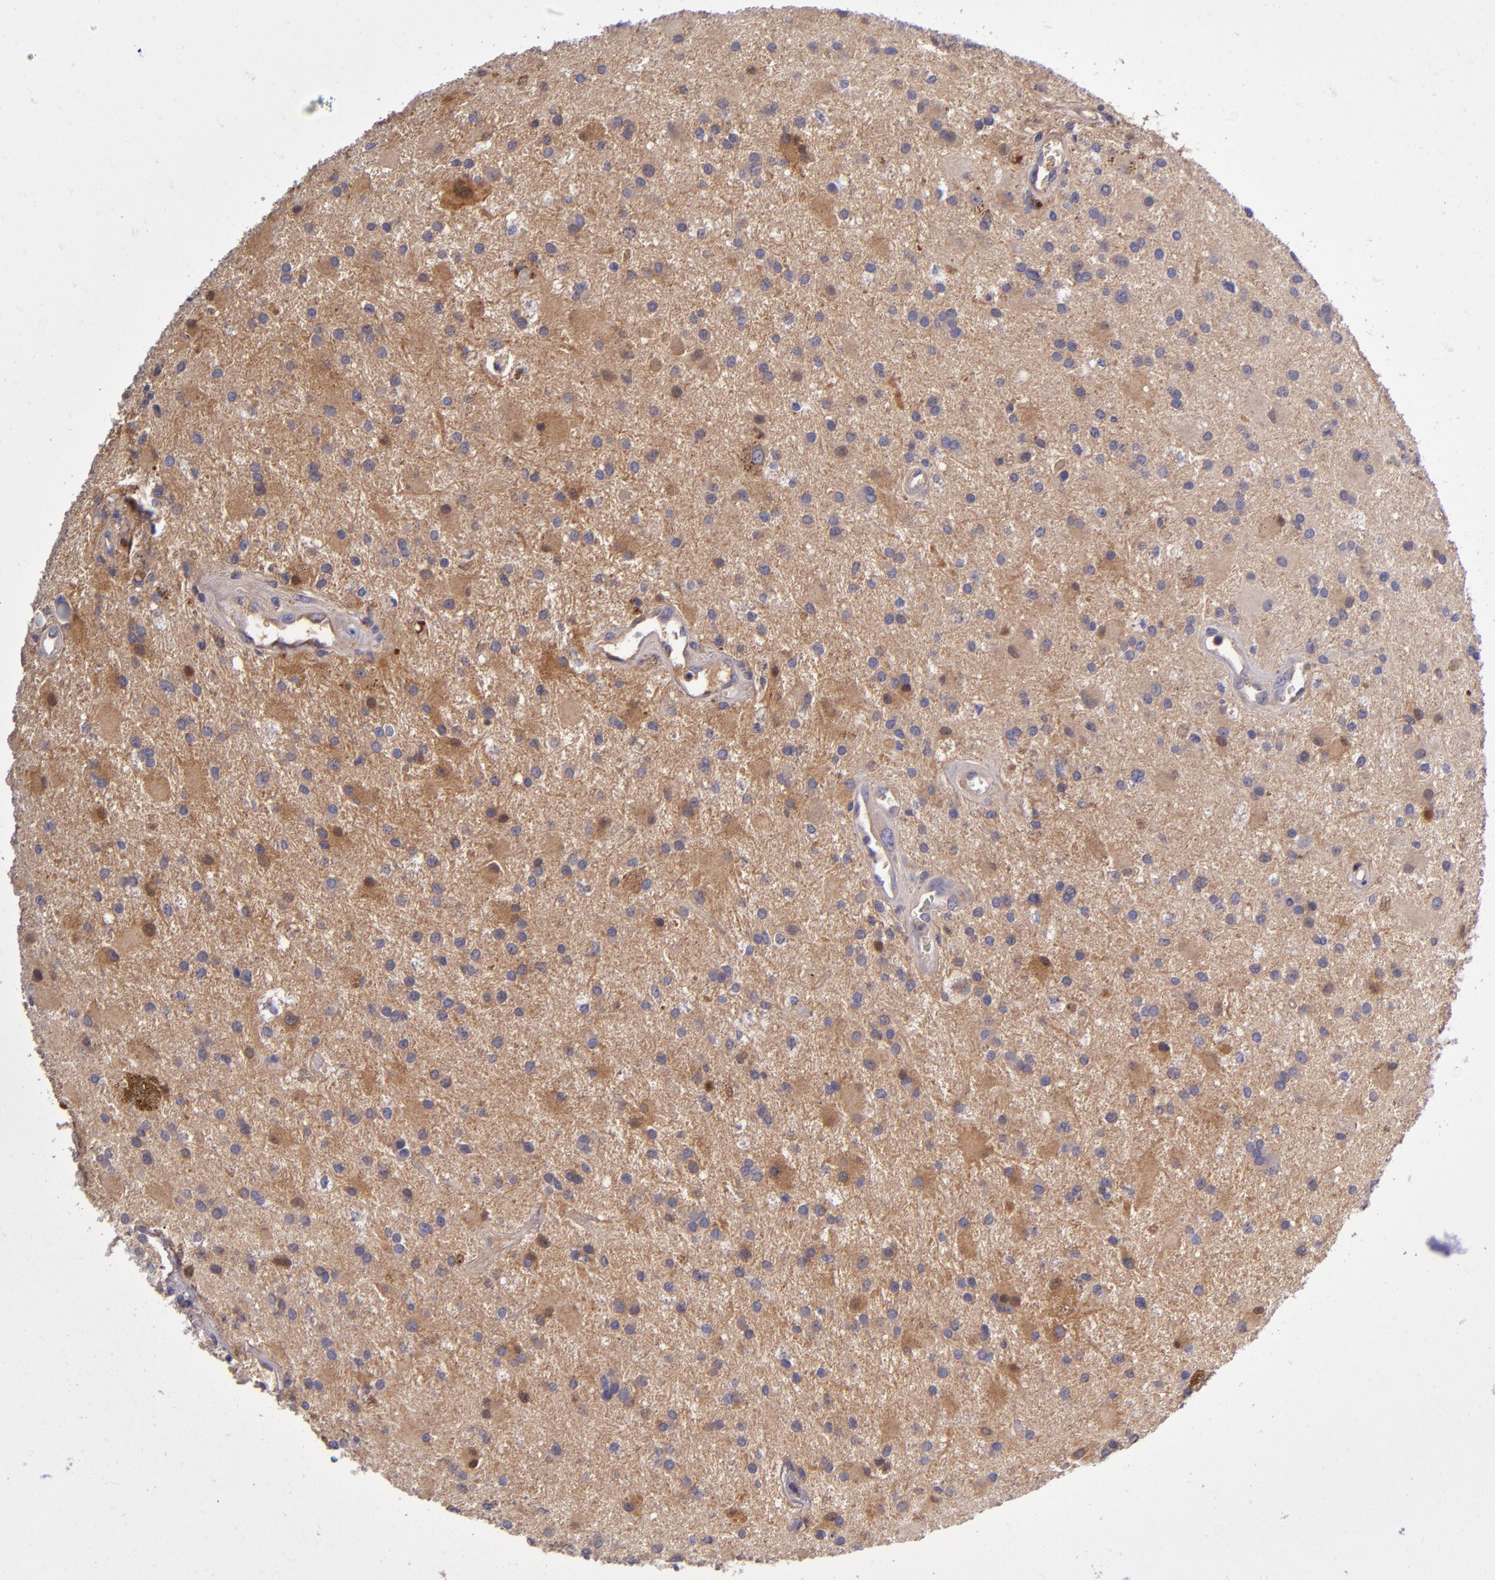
{"staining": {"intensity": "moderate", "quantity": "<25%", "location": "cytoplasmic/membranous"}, "tissue": "glioma", "cell_type": "Tumor cells", "image_type": "cancer", "snomed": [{"axis": "morphology", "description": "Glioma, malignant, Low grade"}, {"axis": "topography", "description": "Brain"}], "caption": "Protein expression by IHC exhibits moderate cytoplasmic/membranous positivity in approximately <25% of tumor cells in glioma.", "gene": "CLEC3B", "patient": {"sex": "male", "age": 58}}